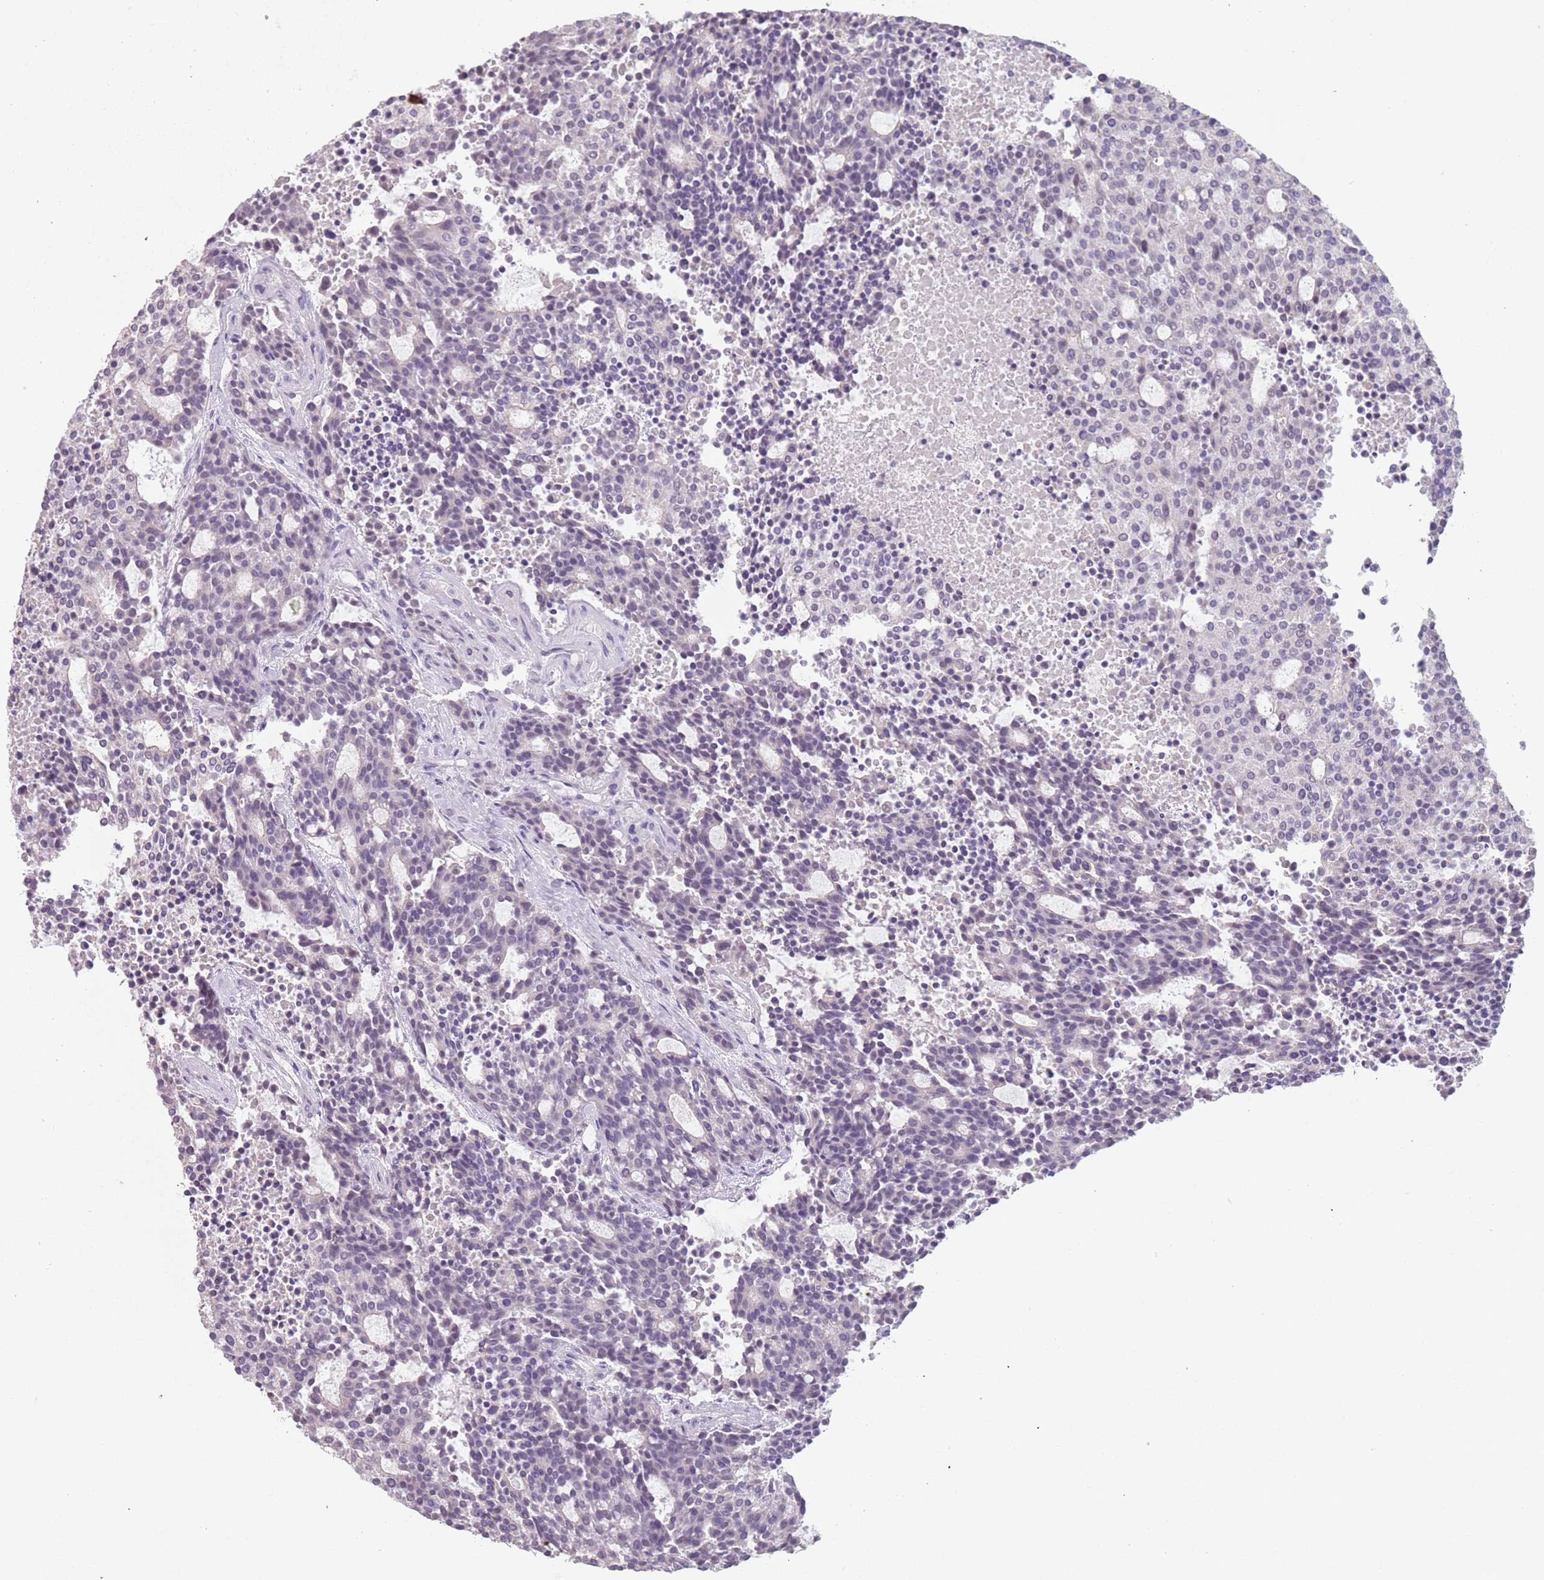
{"staining": {"intensity": "negative", "quantity": "none", "location": "none"}, "tissue": "carcinoid", "cell_type": "Tumor cells", "image_type": "cancer", "snomed": [{"axis": "morphology", "description": "Carcinoid, malignant, NOS"}, {"axis": "topography", "description": "Pancreas"}], "caption": "Immunohistochemistry (IHC) of malignant carcinoid demonstrates no expression in tumor cells.", "gene": "CEP19", "patient": {"sex": "female", "age": 54}}